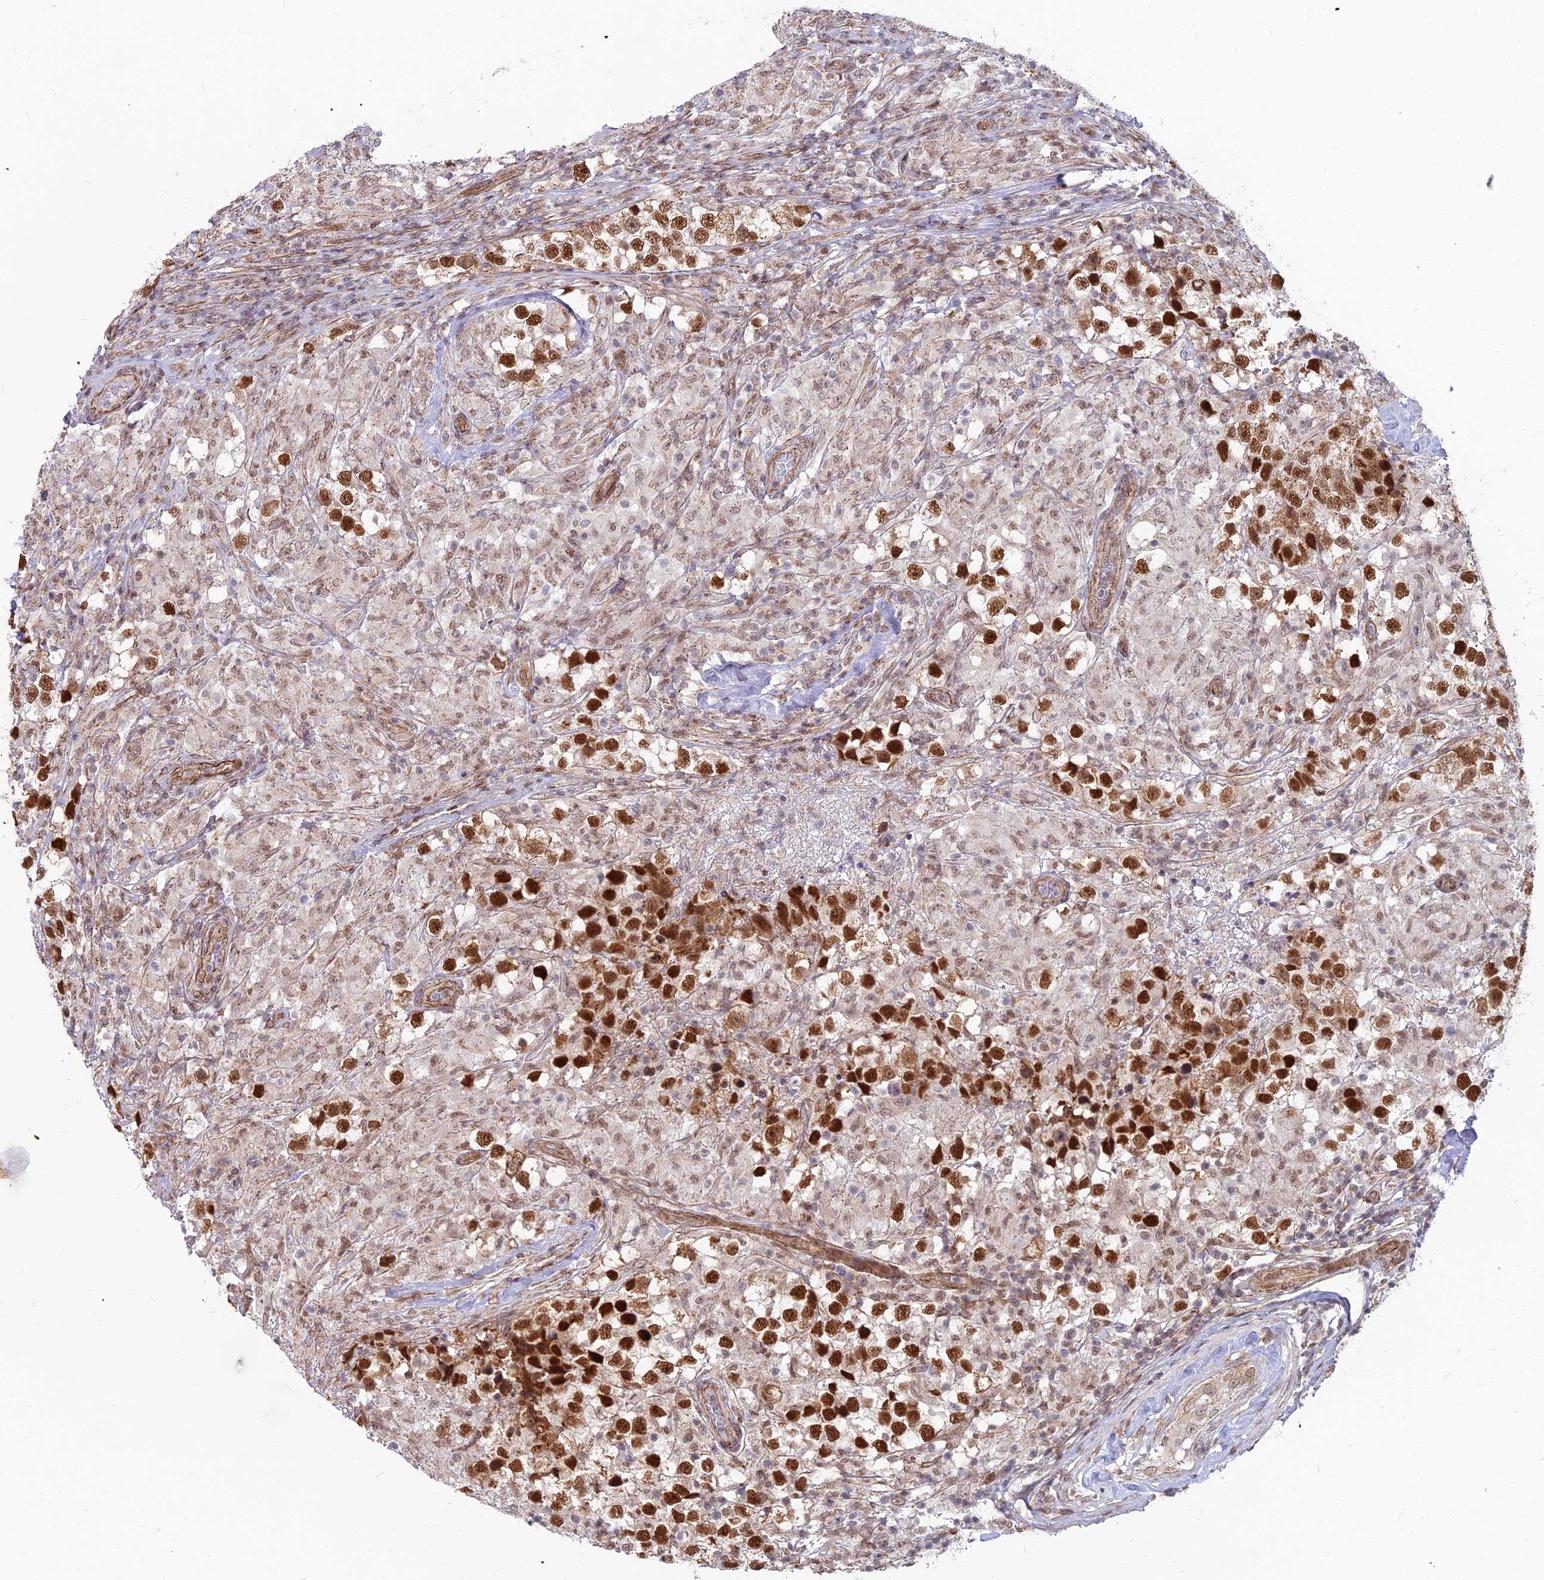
{"staining": {"intensity": "strong", "quantity": ">75%", "location": "nuclear"}, "tissue": "testis cancer", "cell_type": "Tumor cells", "image_type": "cancer", "snomed": [{"axis": "morphology", "description": "Seminoma, NOS"}, {"axis": "topography", "description": "Testis"}], "caption": "Approximately >75% of tumor cells in seminoma (testis) demonstrate strong nuclear protein expression as visualized by brown immunohistochemical staining.", "gene": "YJU2", "patient": {"sex": "male", "age": 46}}